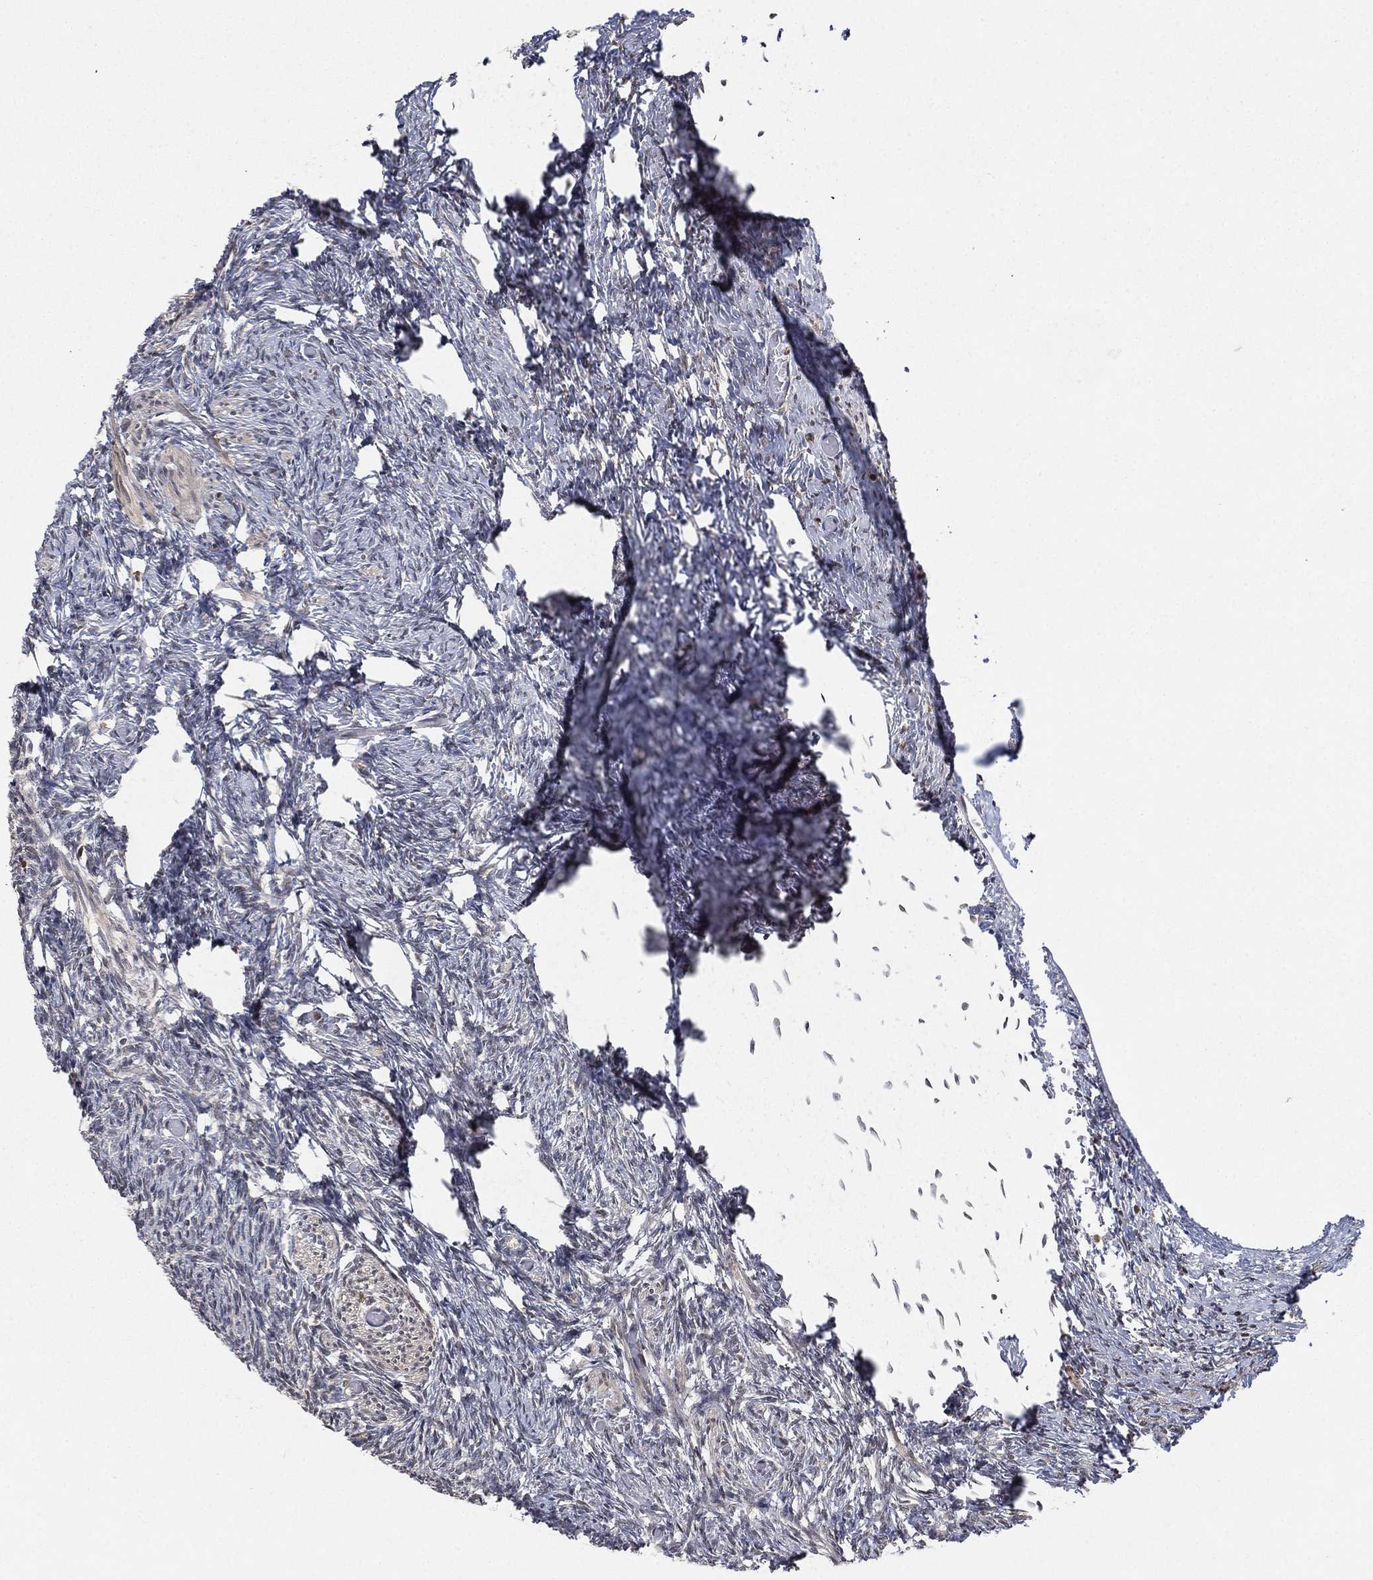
{"staining": {"intensity": "negative", "quantity": "none", "location": "none"}, "tissue": "ovary", "cell_type": "Ovarian stroma cells", "image_type": "normal", "snomed": [{"axis": "morphology", "description": "Normal tissue, NOS"}, {"axis": "topography", "description": "Ovary"}], "caption": "Image shows no protein positivity in ovarian stroma cells of normal ovary.", "gene": "WDR26", "patient": {"sex": "female", "age": 39}}